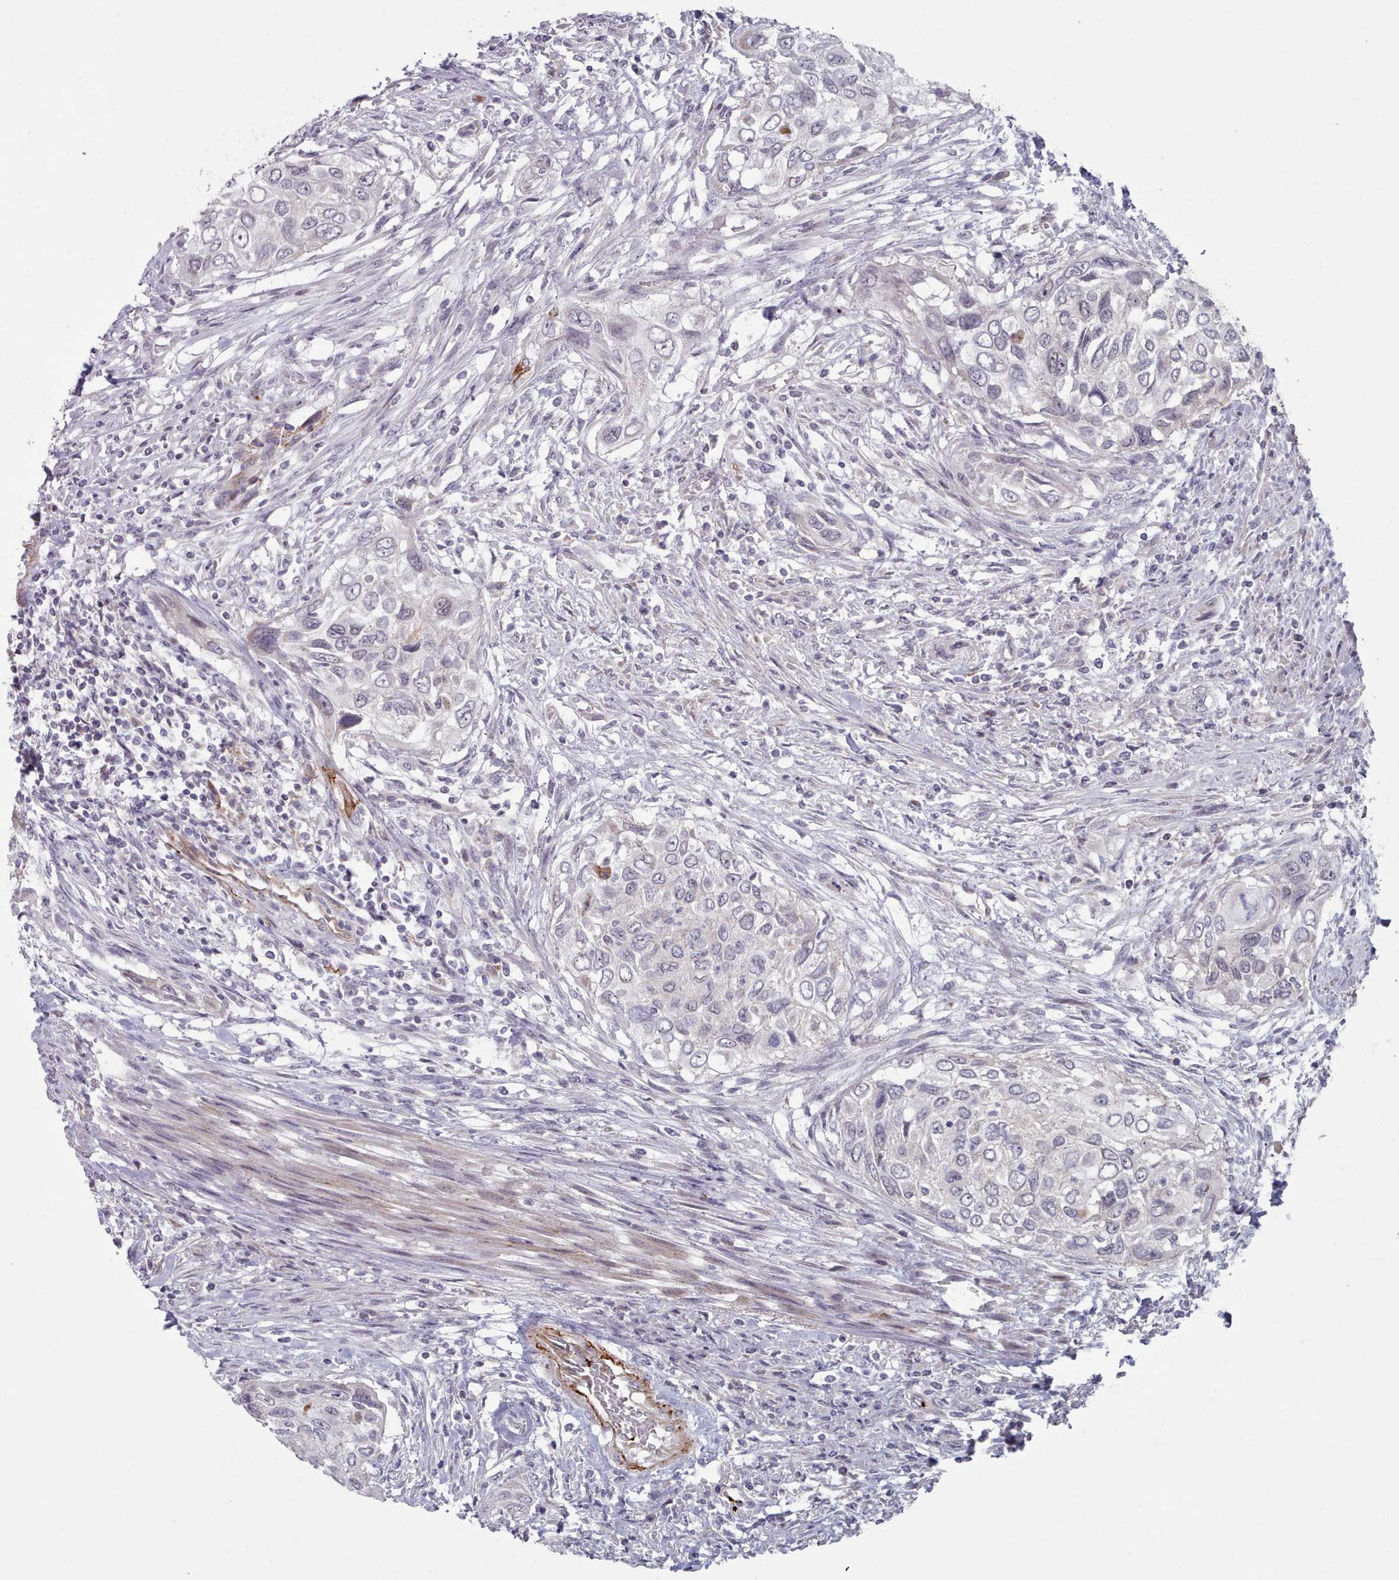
{"staining": {"intensity": "negative", "quantity": "none", "location": "none"}, "tissue": "urothelial cancer", "cell_type": "Tumor cells", "image_type": "cancer", "snomed": [{"axis": "morphology", "description": "Urothelial carcinoma, High grade"}, {"axis": "topography", "description": "Urinary bladder"}], "caption": "IHC histopathology image of neoplastic tissue: urothelial cancer stained with DAB reveals no significant protein expression in tumor cells.", "gene": "TRARG1", "patient": {"sex": "female", "age": 60}}